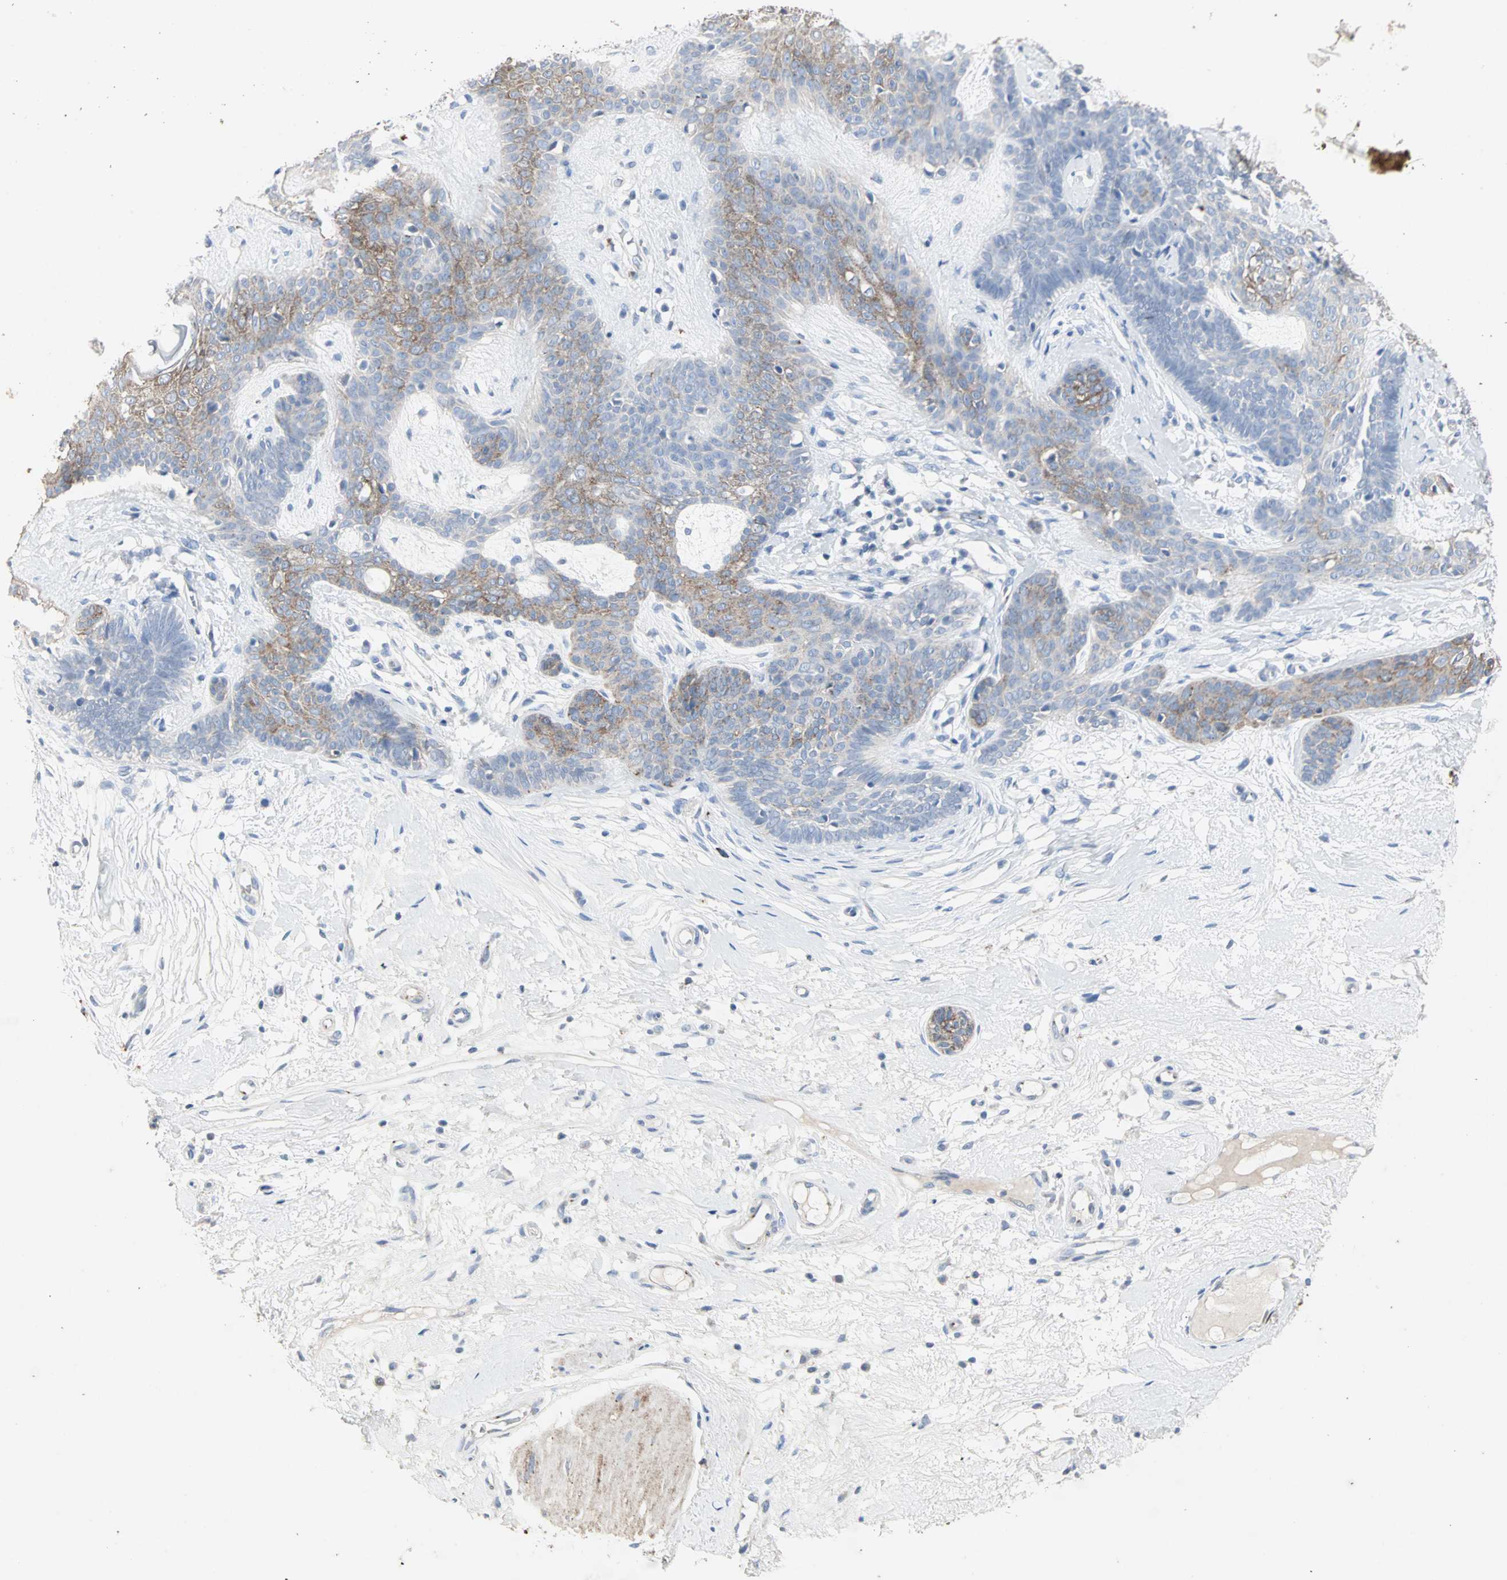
{"staining": {"intensity": "moderate", "quantity": "25%-75%", "location": "cytoplasmic/membranous"}, "tissue": "skin cancer", "cell_type": "Tumor cells", "image_type": "cancer", "snomed": [{"axis": "morphology", "description": "Developmental malformation"}, {"axis": "morphology", "description": "Basal cell carcinoma"}, {"axis": "topography", "description": "Skin"}], "caption": "Immunohistochemistry (IHC) of human skin basal cell carcinoma exhibits medium levels of moderate cytoplasmic/membranous positivity in about 25%-75% of tumor cells.", "gene": "CEACAM6", "patient": {"sex": "female", "age": 62}}